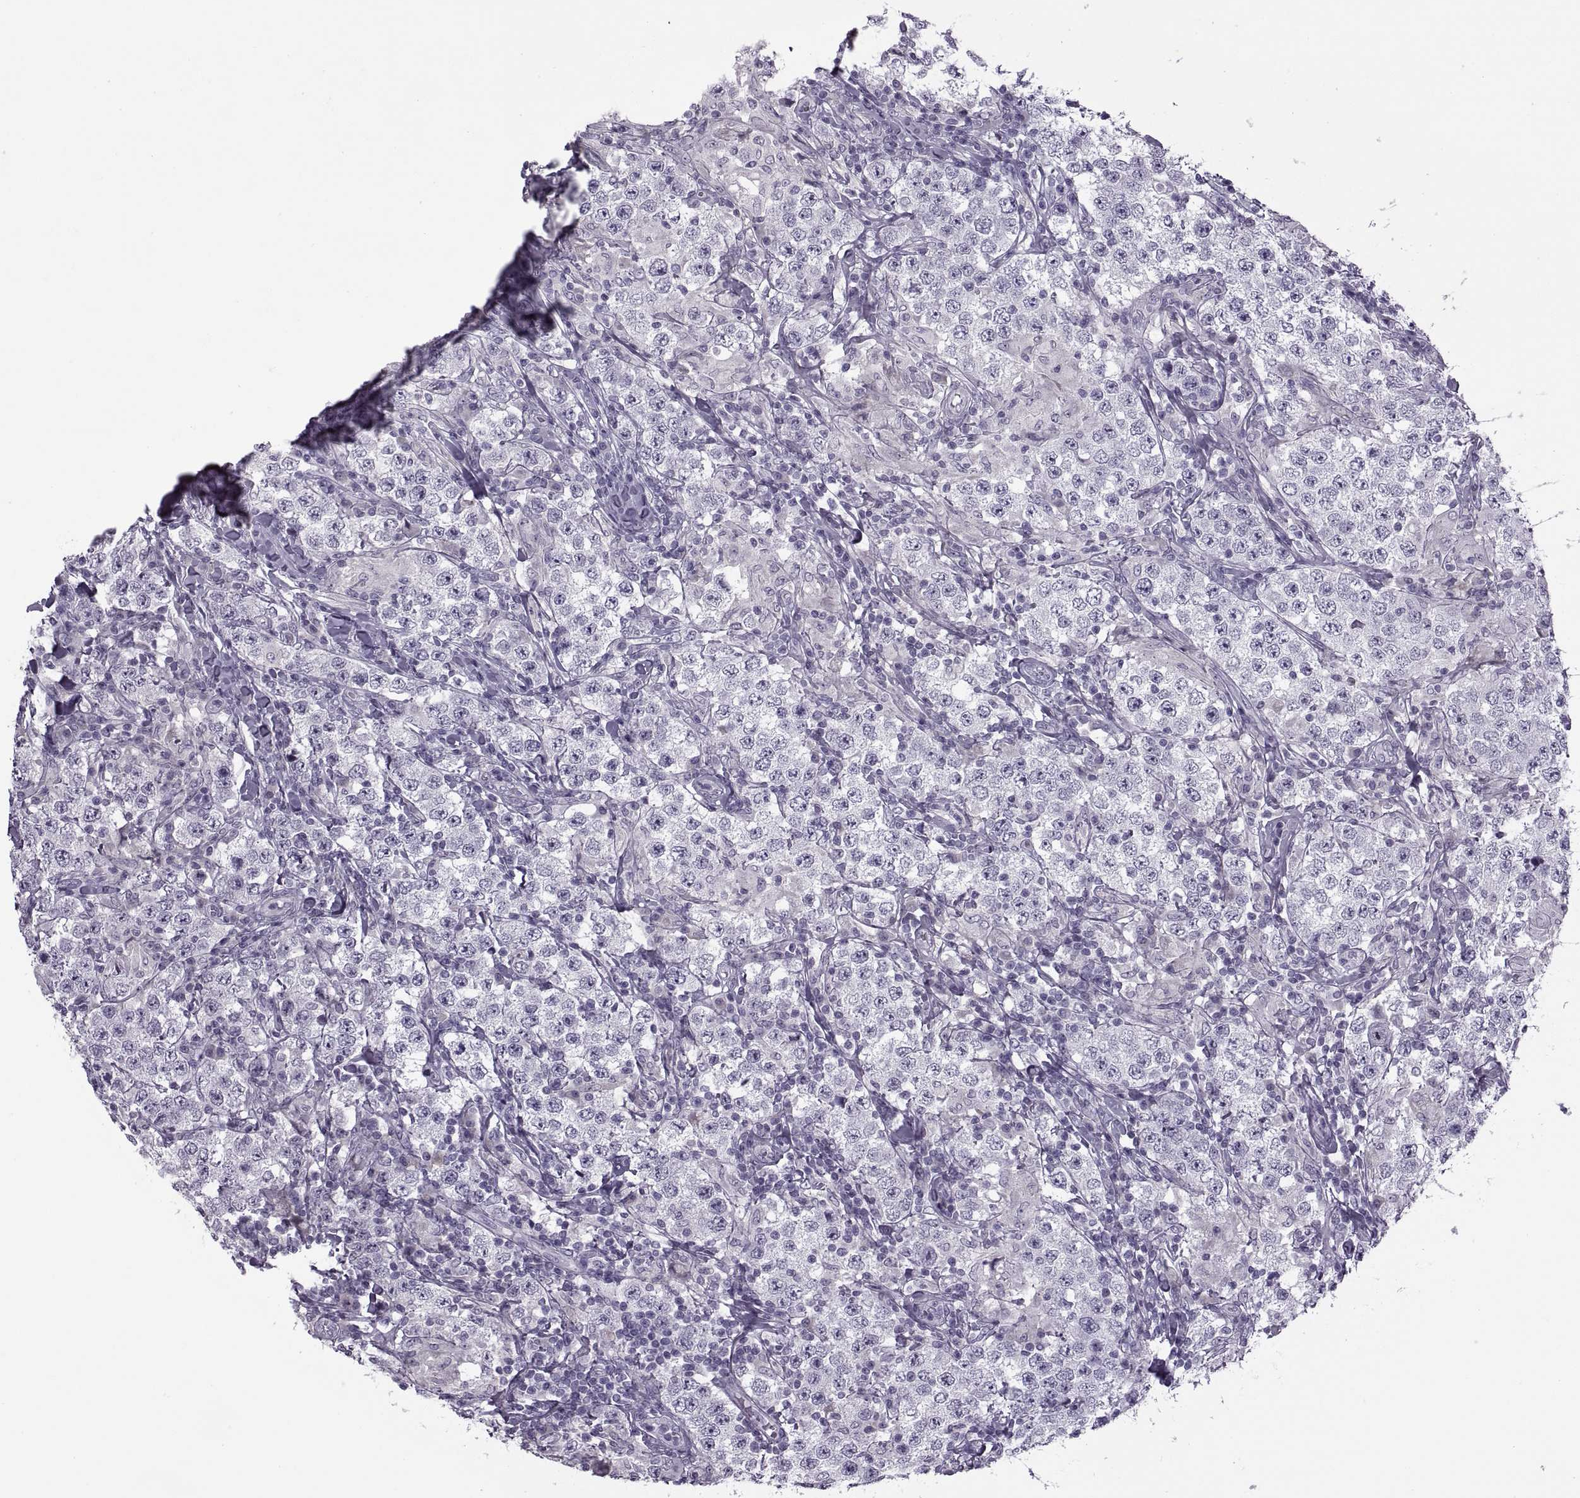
{"staining": {"intensity": "negative", "quantity": "none", "location": "none"}, "tissue": "testis cancer", "cell_type": "Tumor cells", "image_type": "cancer", "snomed": [{"axis": "morphology", "description": "Seminoma, NOS"}, {"axis": "morphology", "description": "Carcinoma, Embryonal, NOS"}, {"axis": "topography", "description": "Testis"}], "caption": "The IHC micrograph has no significant staining in tumor cells of testis cancer (seminoma) tissue. (DAB (3,3'-diaminobenzidine) immunohistochemistry visualized using brightfield microscopy, high magnification).", "gene": "RSPH6A", "patient": {"sex": "male", "age": 41}}